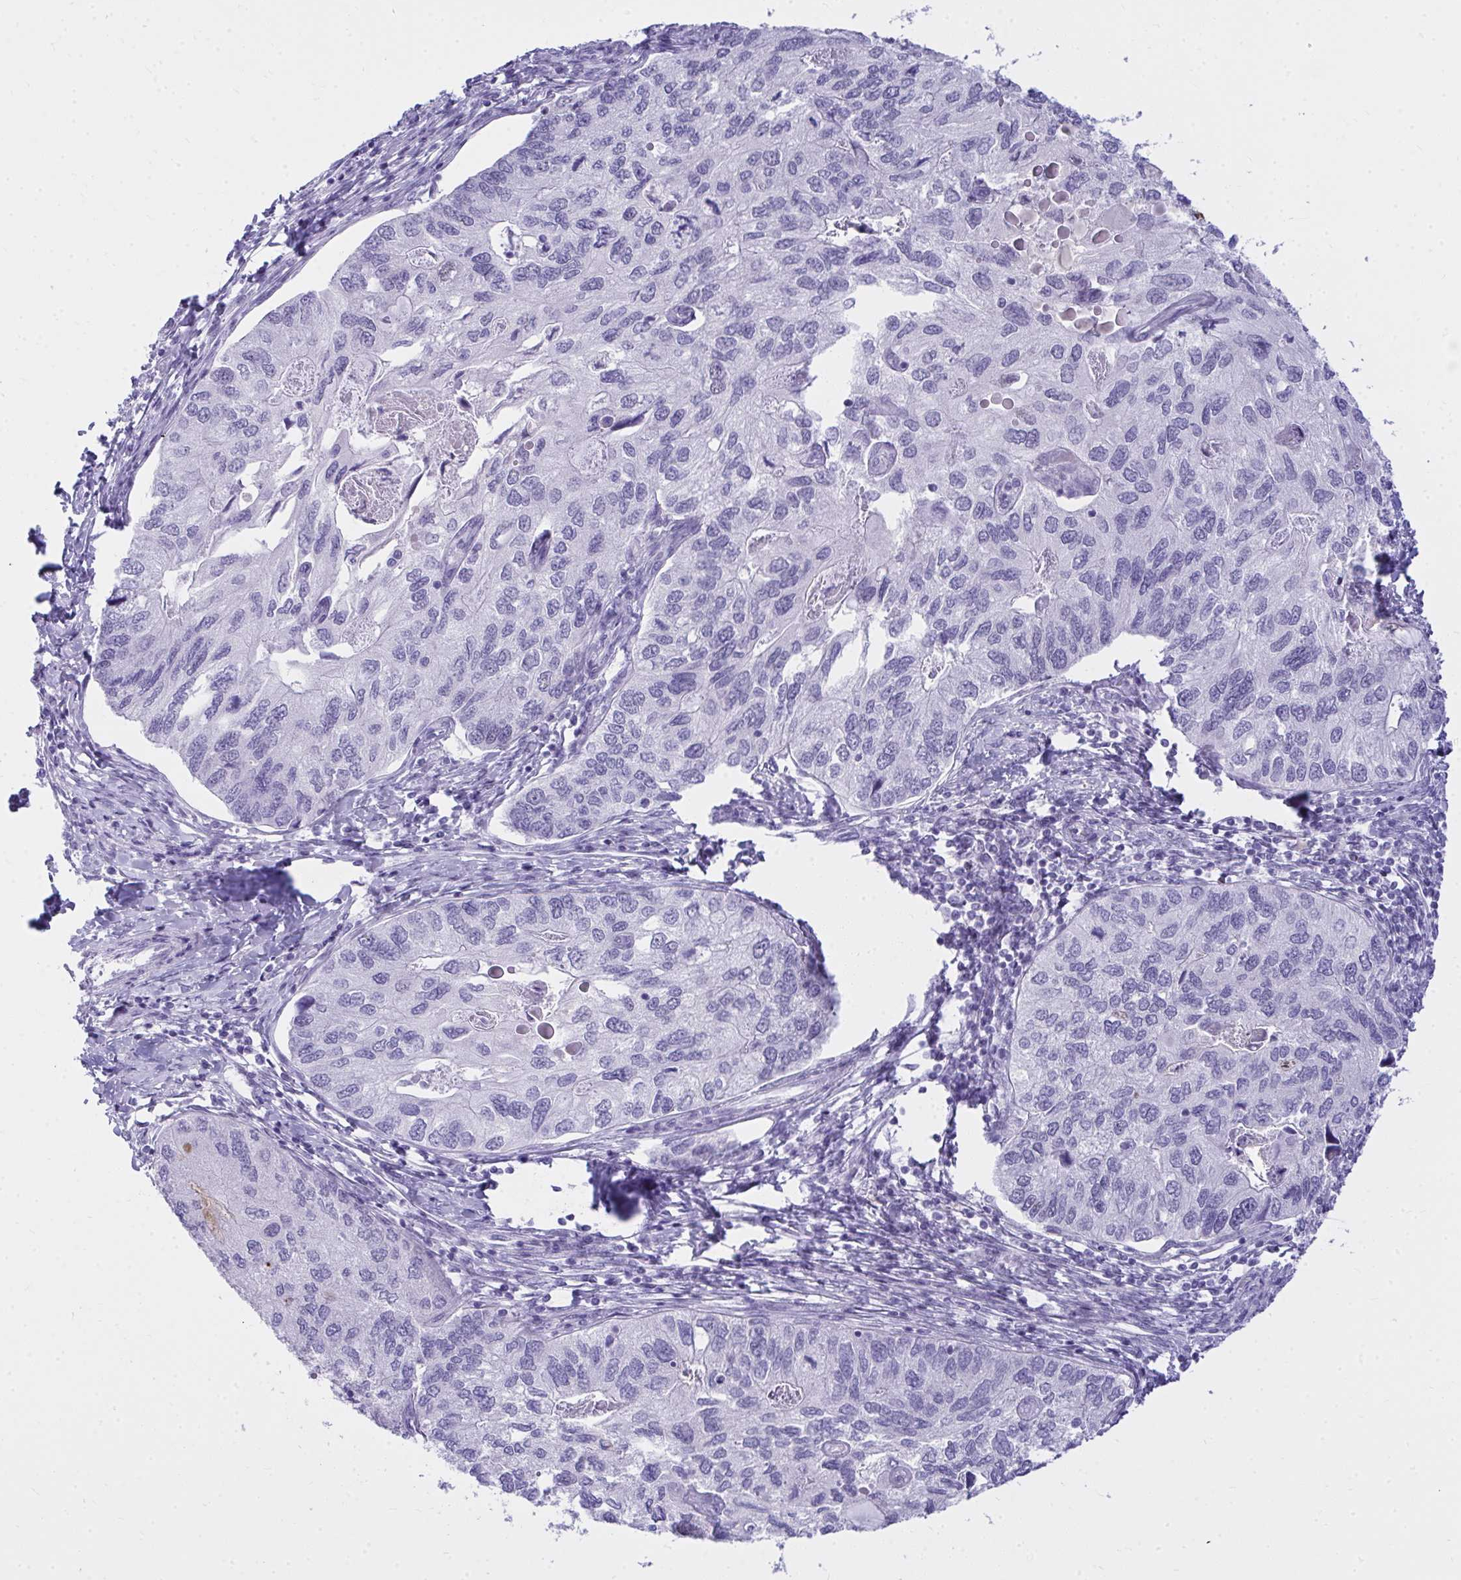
{"staining": {"intensity": "negative", "quantity": "none", "location": "none"}, "tissue": "endometrial cancer", "cell_type": "Tumor cells", "image_type": "cancer", "snomed": [{"axis": "morphology", "description": "Carcinoma, NOS"}, {"axis": "topography", "description": "Uterus"}], "caption": "High magnification brightfield microscopy of endometrial carcinoma stained with DAB (brown) and counterstained with hematoxylin (blue): tumor cells show no significant staining.", "gene": "OR5F1", "patient": {"sex": "female", "age": 76}}